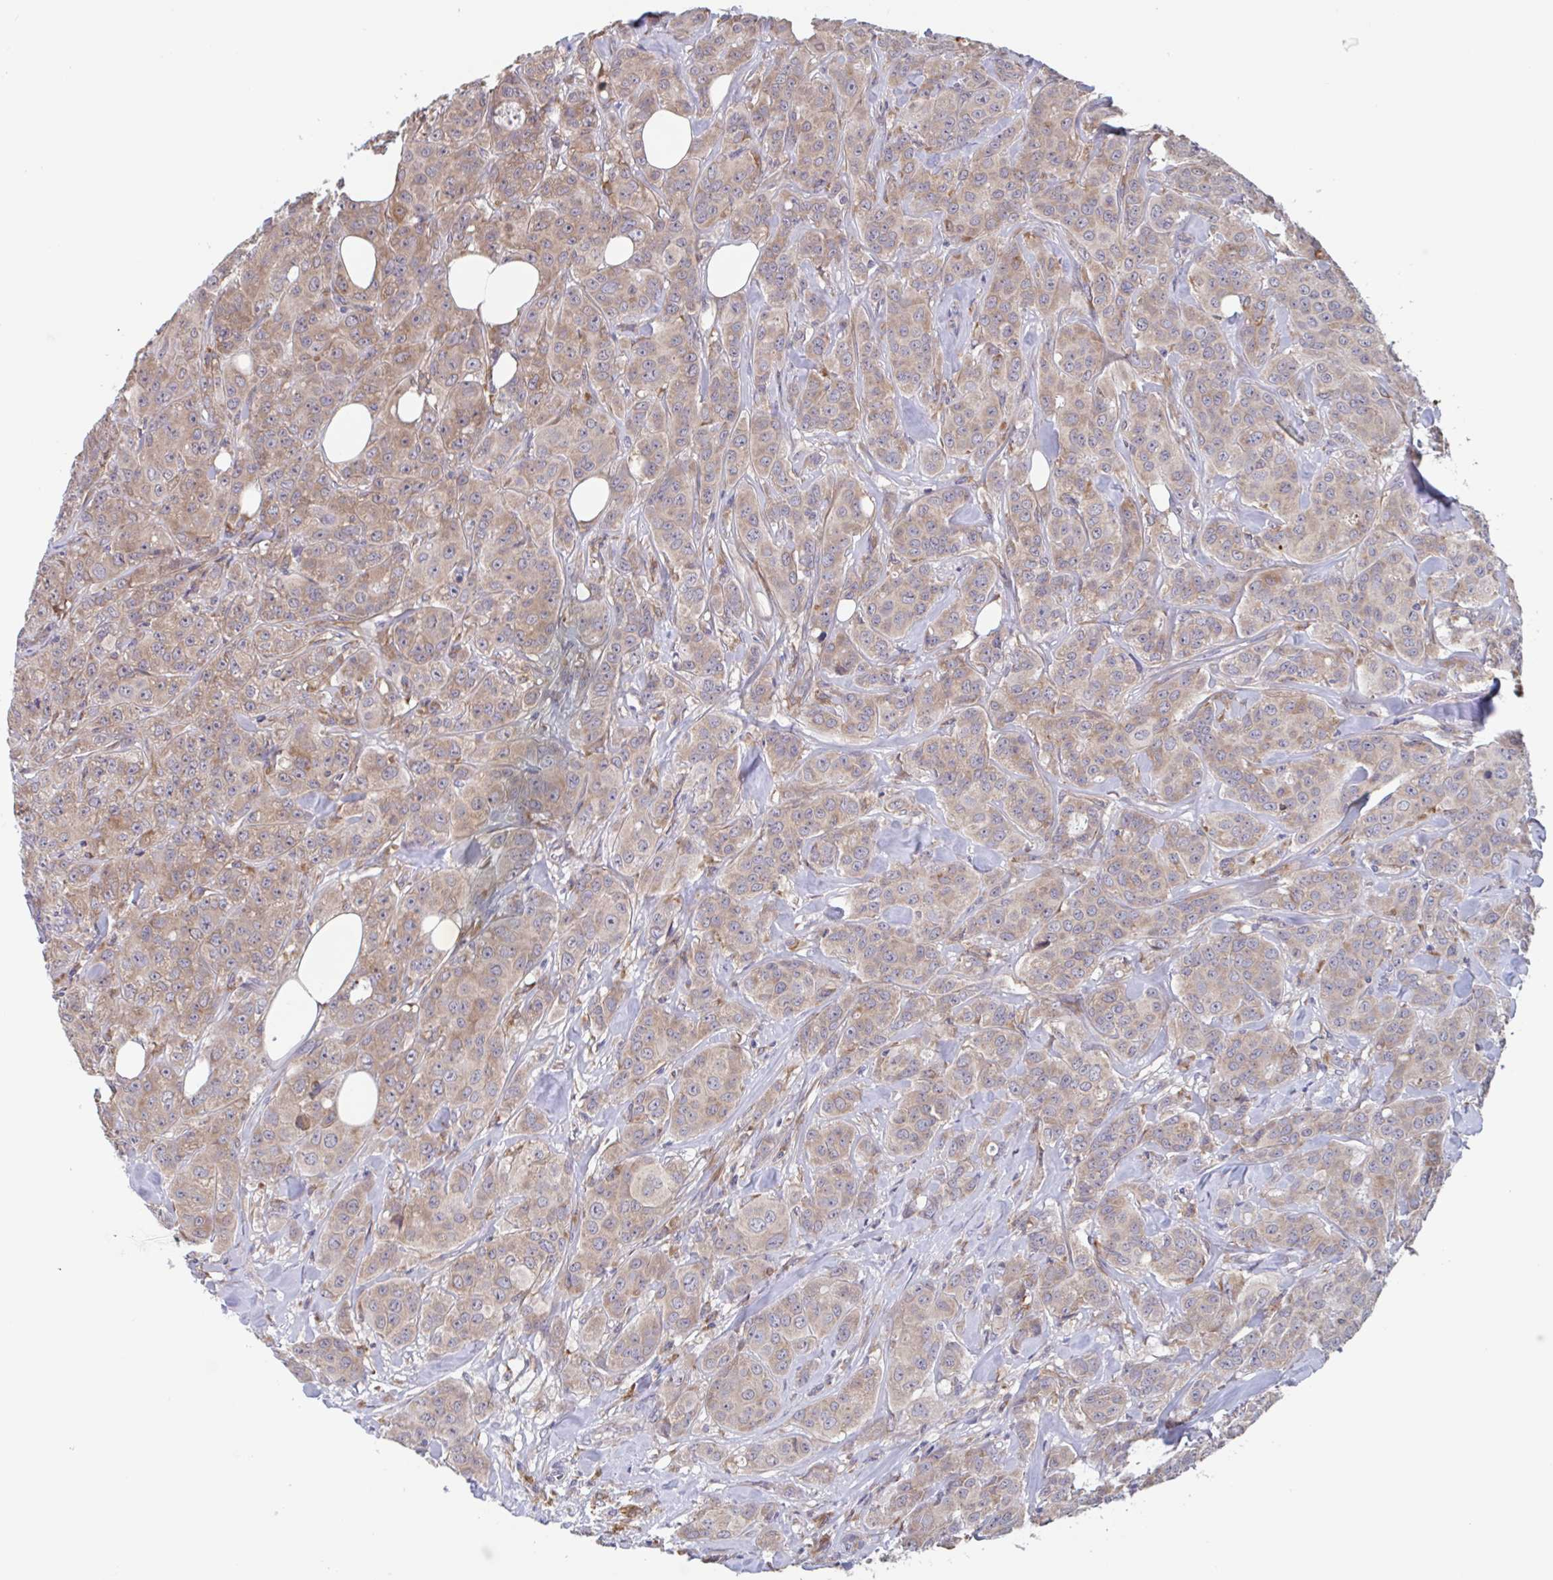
{"staining": {"intensity": "moderate", "quantity": ">75%", "location": "cytoplasmic/membranous"}, "tissue": "breast cancer", "cell_type": "Tumor cells", "image_type": "cancer", "snomed": [{"axis": "morphology", "description": "Normal tissue, NOS"}, {"axis": "morphology", "description": "Duct carcinoma"}, {"axis": "topography", "description": "Breast"}], "caption": "There is medium levels of moderate cytoplasmic/membranous positivity in tumor cells of breast cancer, as demonstrated by immunohistochemical staining (brown color).", "gene": "SNX8", "patient": {"sex": "female", "age": 43}}